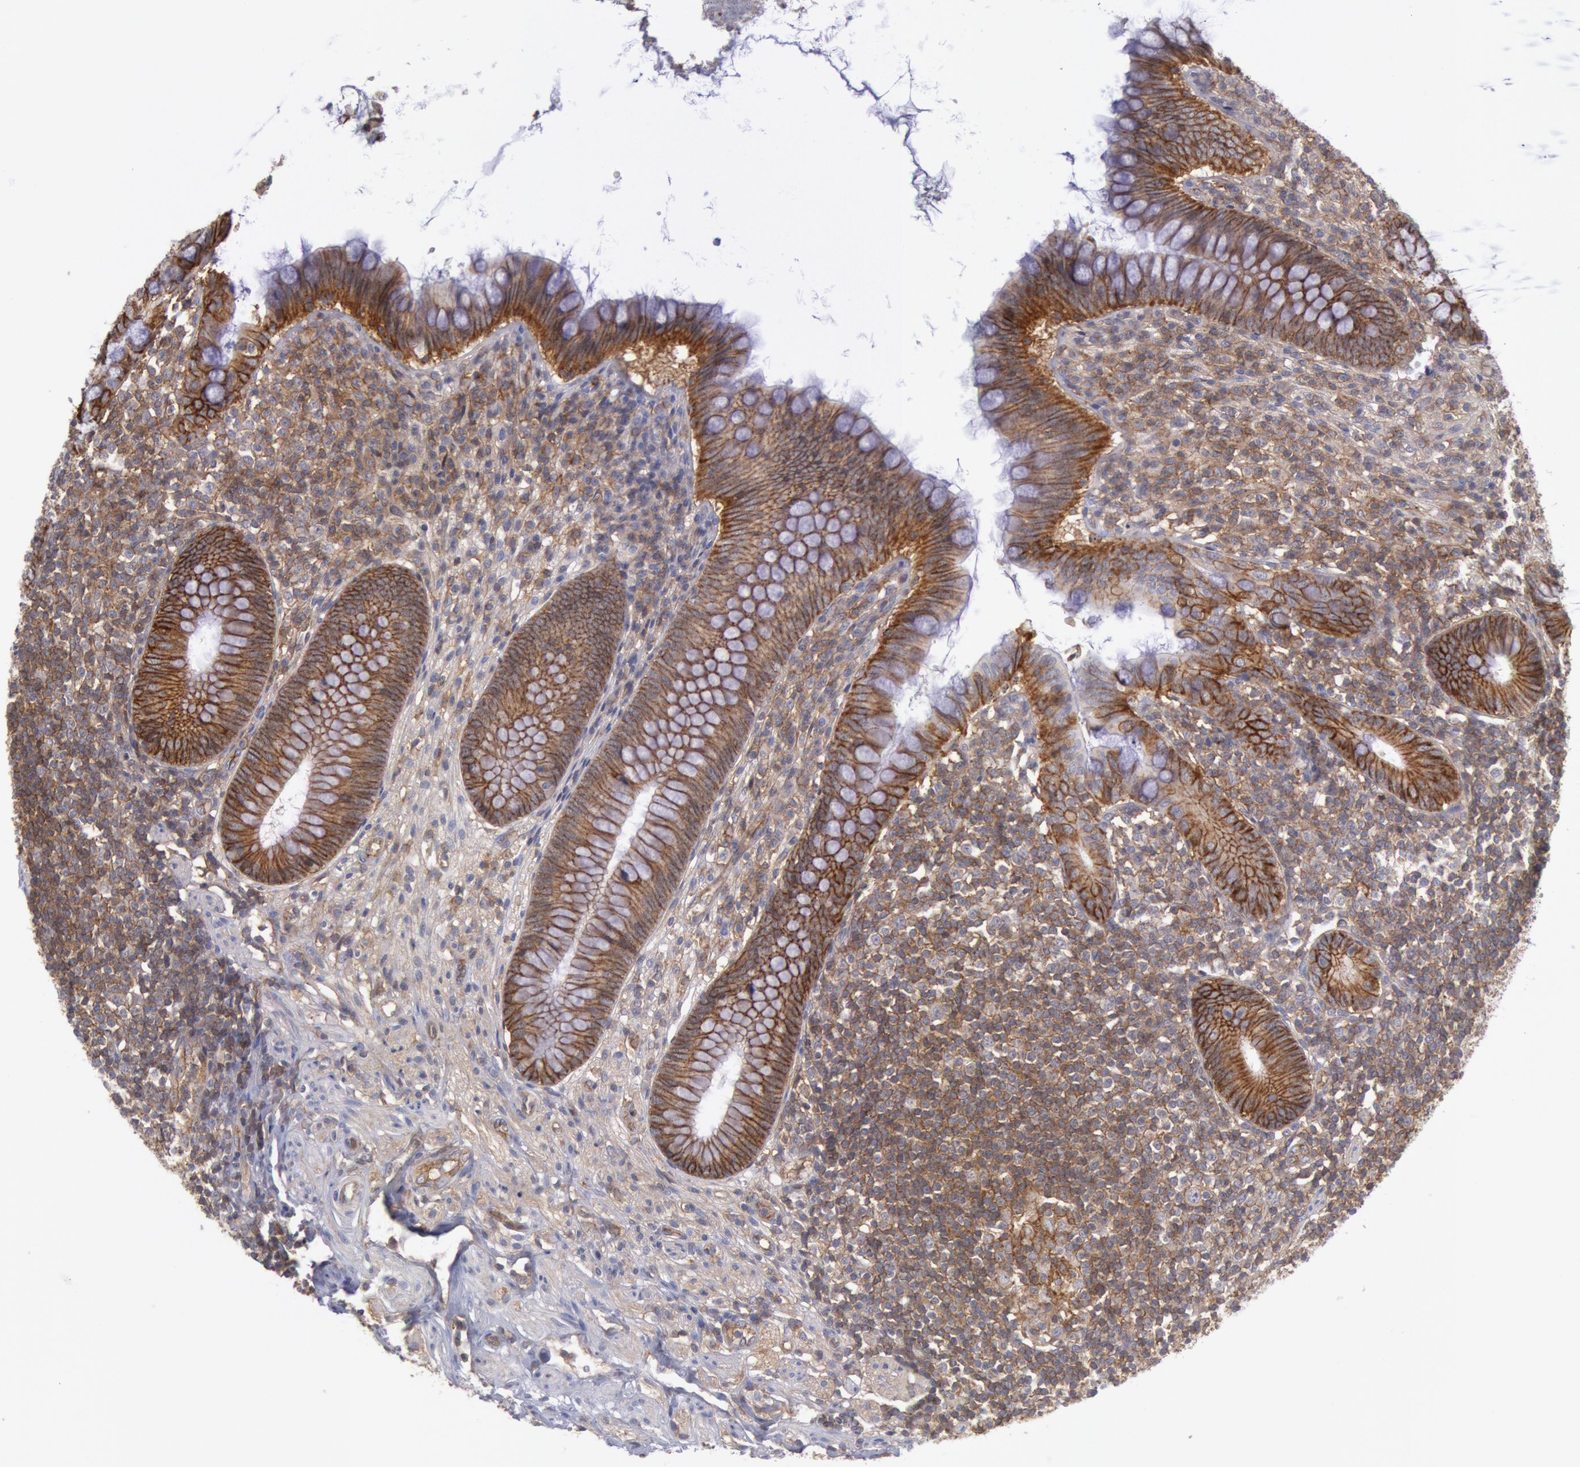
{"staining": {"intensity": "moderate", "quantity": ">75%", "location": "cytoplasmic/membranous"}, "tissue": "appendix", "cell_type": "Glandular cells", "image_type": "normal", "snomed": [{"axis": "morphology", "description": "Normal tissue, NOS"}, {"axis": "topography", "description": "Appendix"}], "caption": "Immunohistochemistry (IHC) of unremarkable human appendix exhibits medium levels of moderate cytoplasmic/membranous staining in approximately >75% of glandular cells.", "gene": "STX4", "patient": {"sex": "female", "age": 66}}